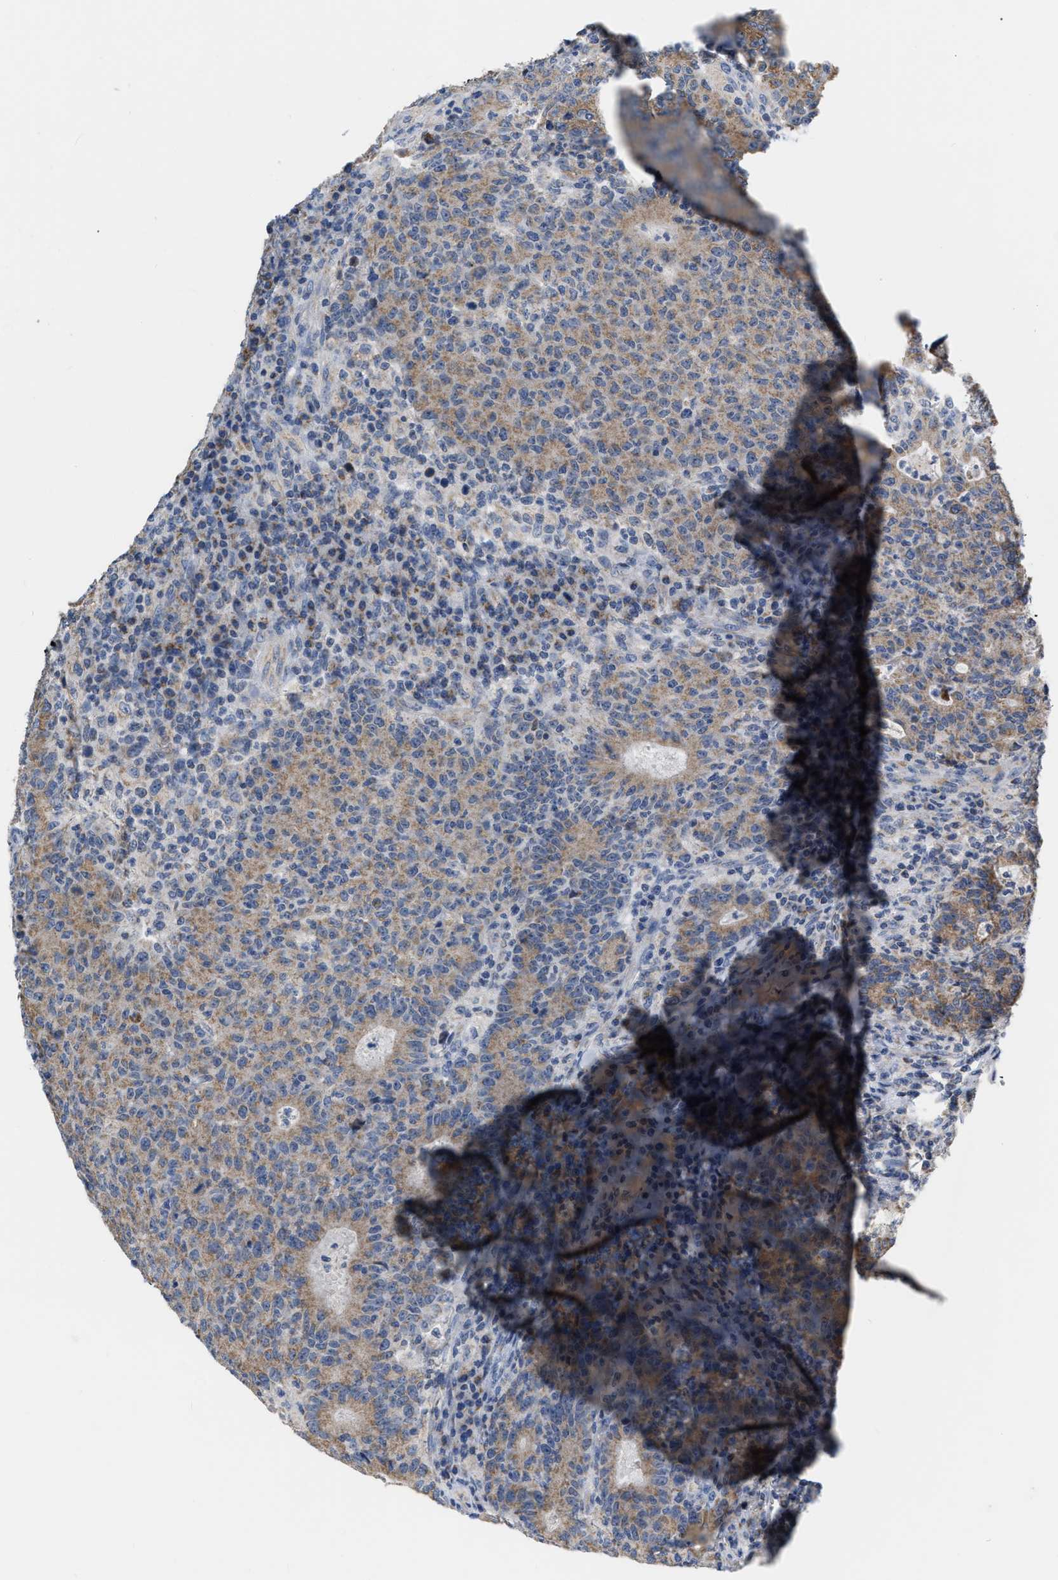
{"staining": {"intensity": "weak", "quantity": ">75%", "location": "cytoplasmic/membranous"}, "tissue": "colorectal cancer", "cell_type": "Tumor cells", "image_type": "cancer", "snomed": [{"axis": "morphology", "description": "Adenocarcinoma, NOS"}, {"axis": "topography", "description": "Colon"}], "caption": "Protein staining of colorectal cancer (adenocarcinoma) tissue displays weak cytoplasmic/membranous staining in approximately >75% of tumor cells.", "gene": "DDX56", "patient": {"sex": "female", "age": 75}}